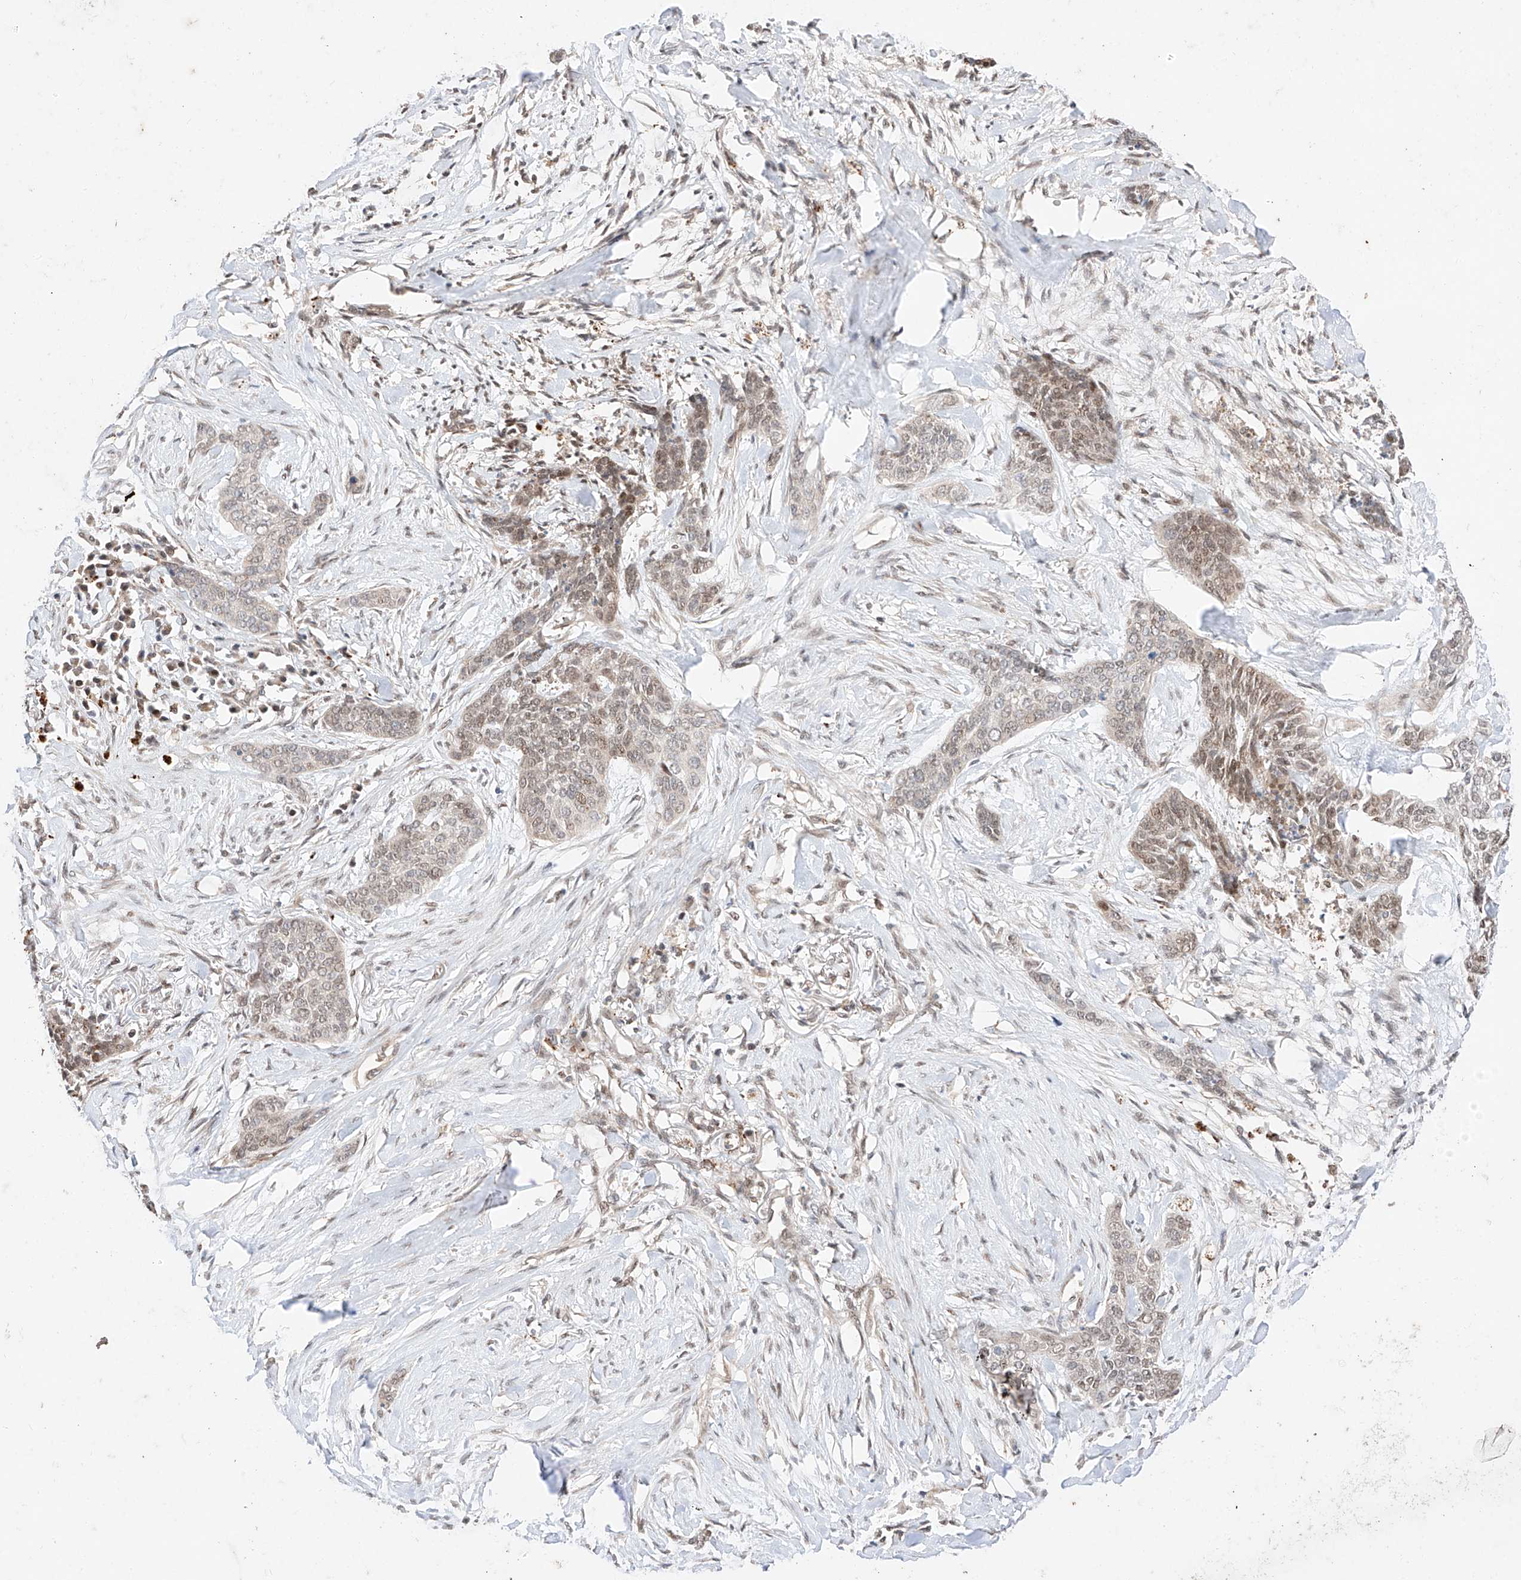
{"staining": {"intensity": "moderate", "quantity": "25%-75%", "location": "cytoplasmic/membranous,nuclear"}, "tissue": "skin cancer", "cell_type": "Tumor cells", "image_type": "cancer", "snomed": [{"axis": "morphology", "description": "Basal cell carcinoma"}, {"axis": "topography", "description": "Skin"}], "caption": "Human skin cancer stained with a protein marker exhibits moderate staining in tumor cells.", "gene": "GCNT1", "patient": {"sex": "female", "age": 64}}